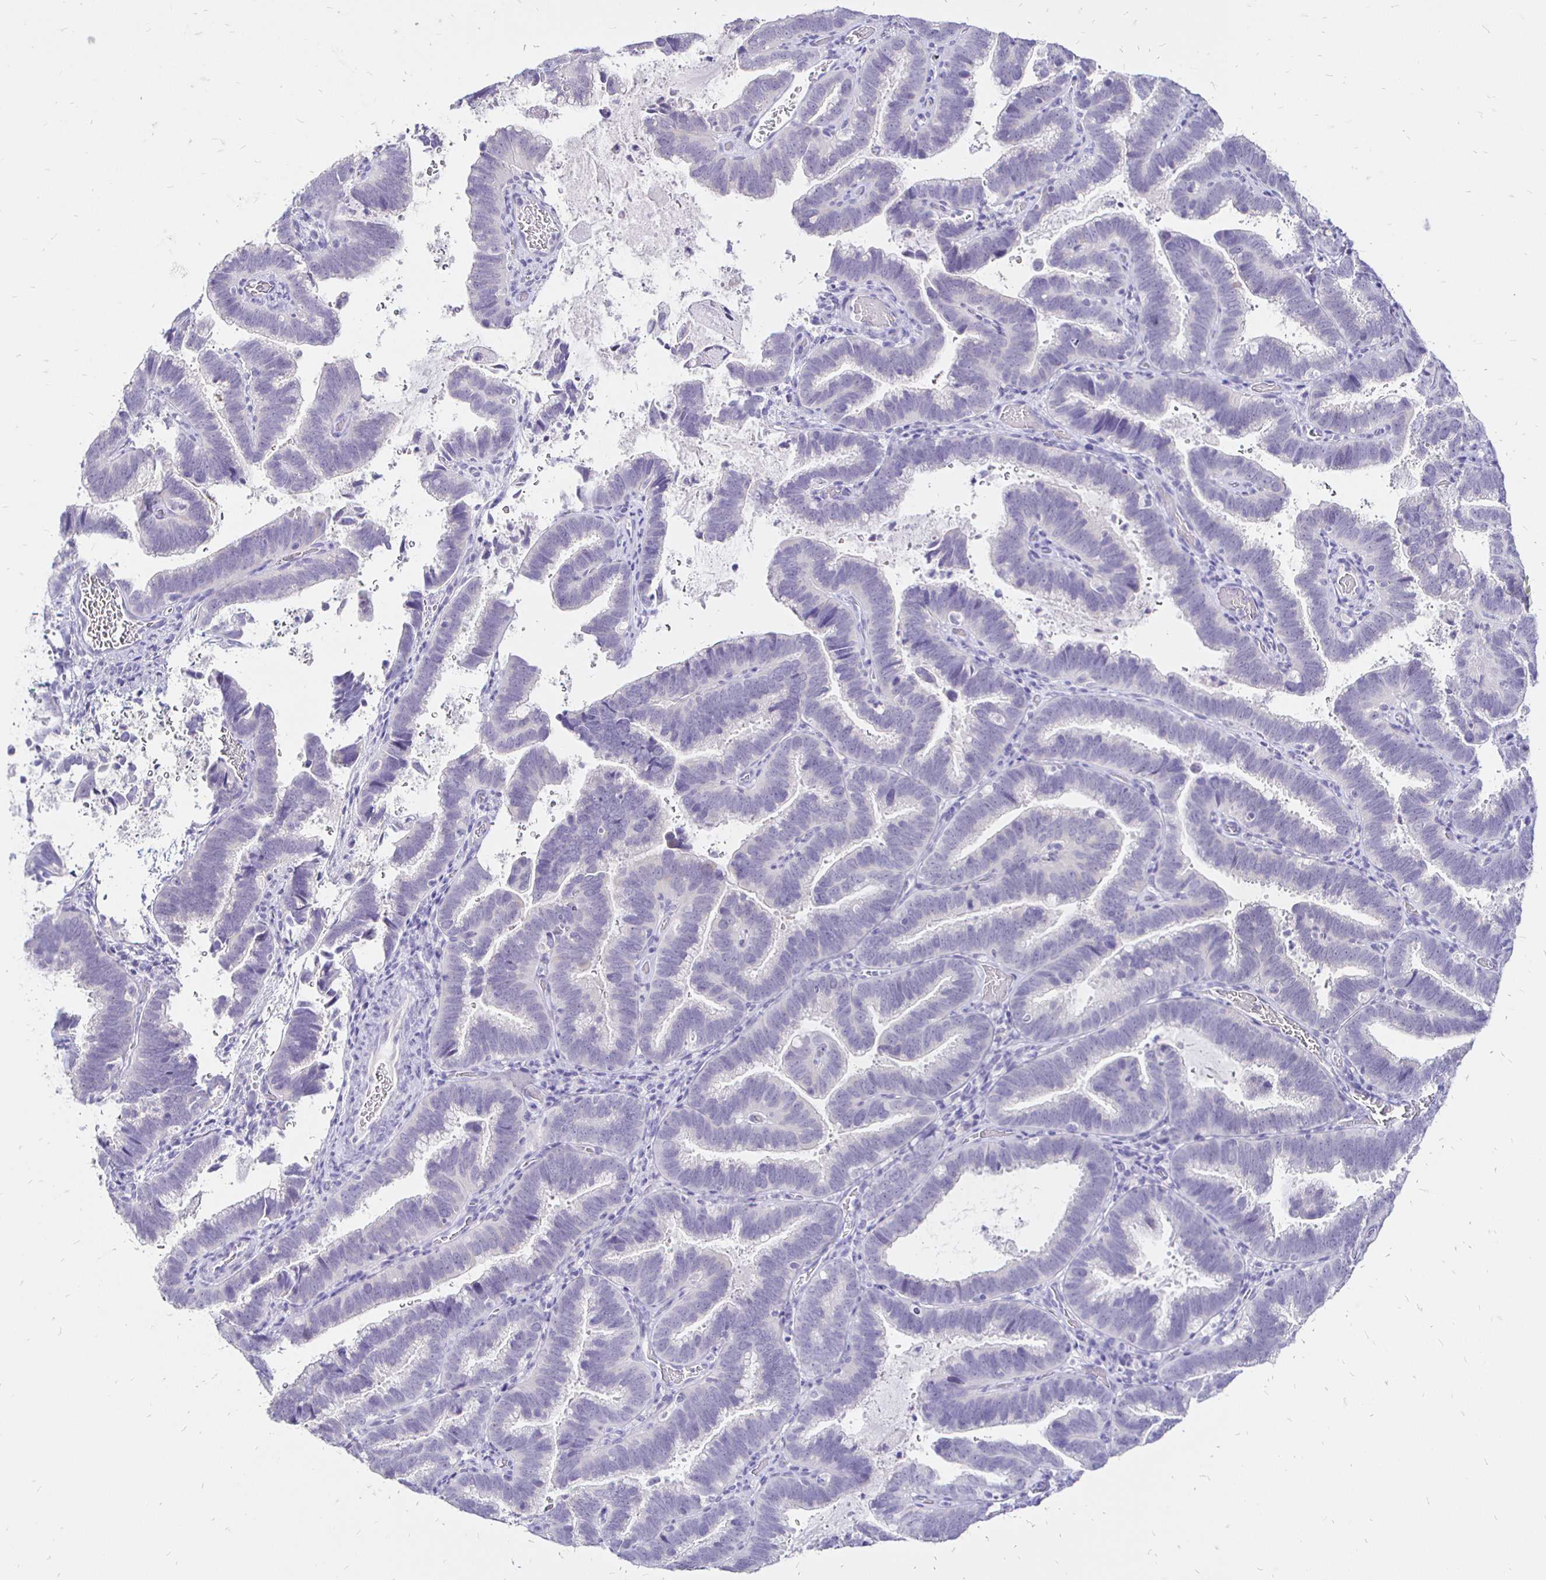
{"staining": {"intensity": "negative", "quantity": "none", "location": "none"}, "tissue": "cervical cancer", "cell_type": "Tumor cells", "image_type": "cancer", "snomed": [{"axis": "morphology", "description": "Adenocarcinoma, NOS"}, {"axis": "topography", "description": "Cervix"}], "caption": "Cervical cancer was stained to show a protein in brown. There is no significant positivity in tumor cells.", "gene": "IRGC", "patient": {"sex": "female", "age": 61}}